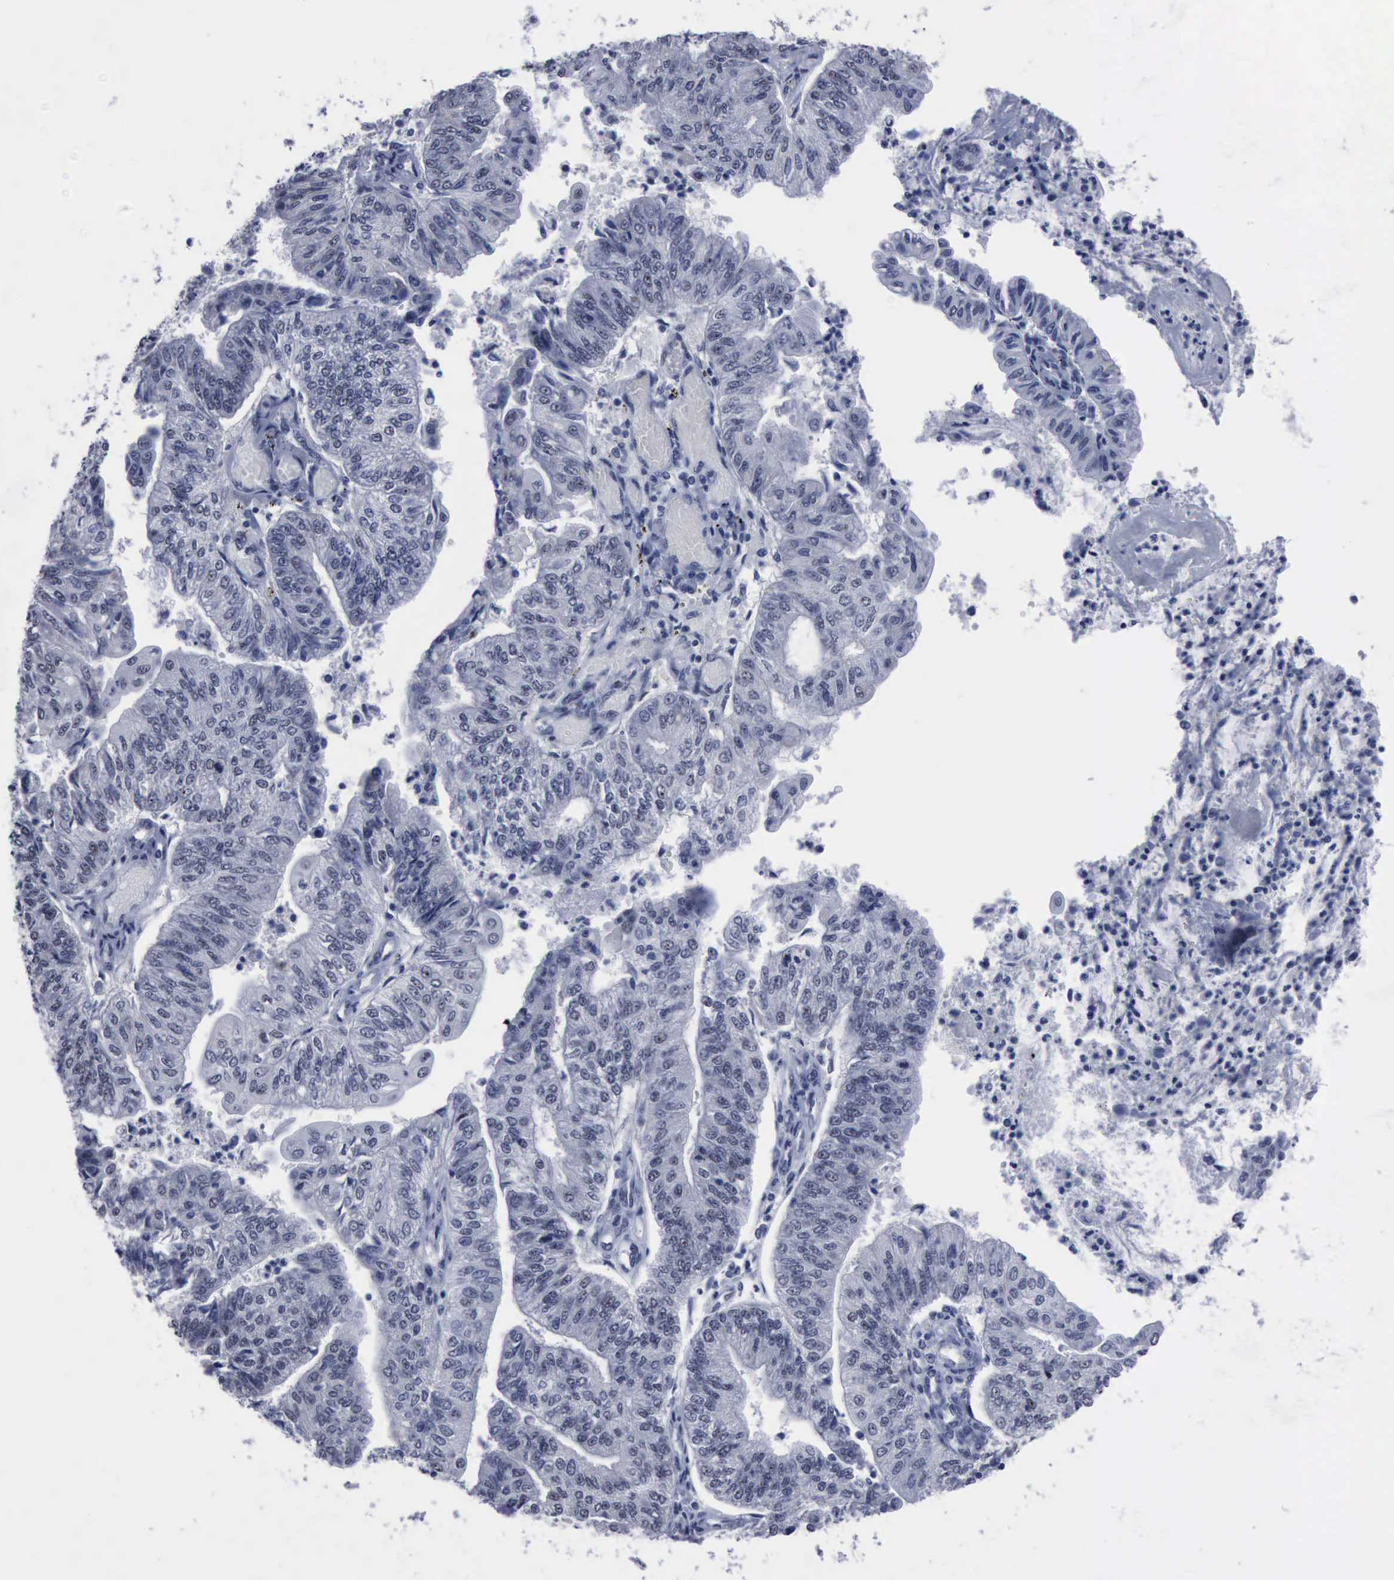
{"staining": {"intensity": "negative", "quantity": "none", "location": "none"}, "tissue": "endometrial cancer", "cell_type": "Tumor cells", "image_type": "cancer", "snomed": [{"axis": "morphology", "description": "Adenocarcinoma, NOS"}, {"axis": "topography", "description": "Endometrium"}], "caption": "Tumor cells are negative for brown protein staining in adenocarcinoma (endometrial). Brightfield microscopy of immunohistochemistry stained with DAB (brown) and hematoxylin (blue), captured at high magnification.", "gene": "BRD1", "patient": {"sex": "female", "age": 59}}